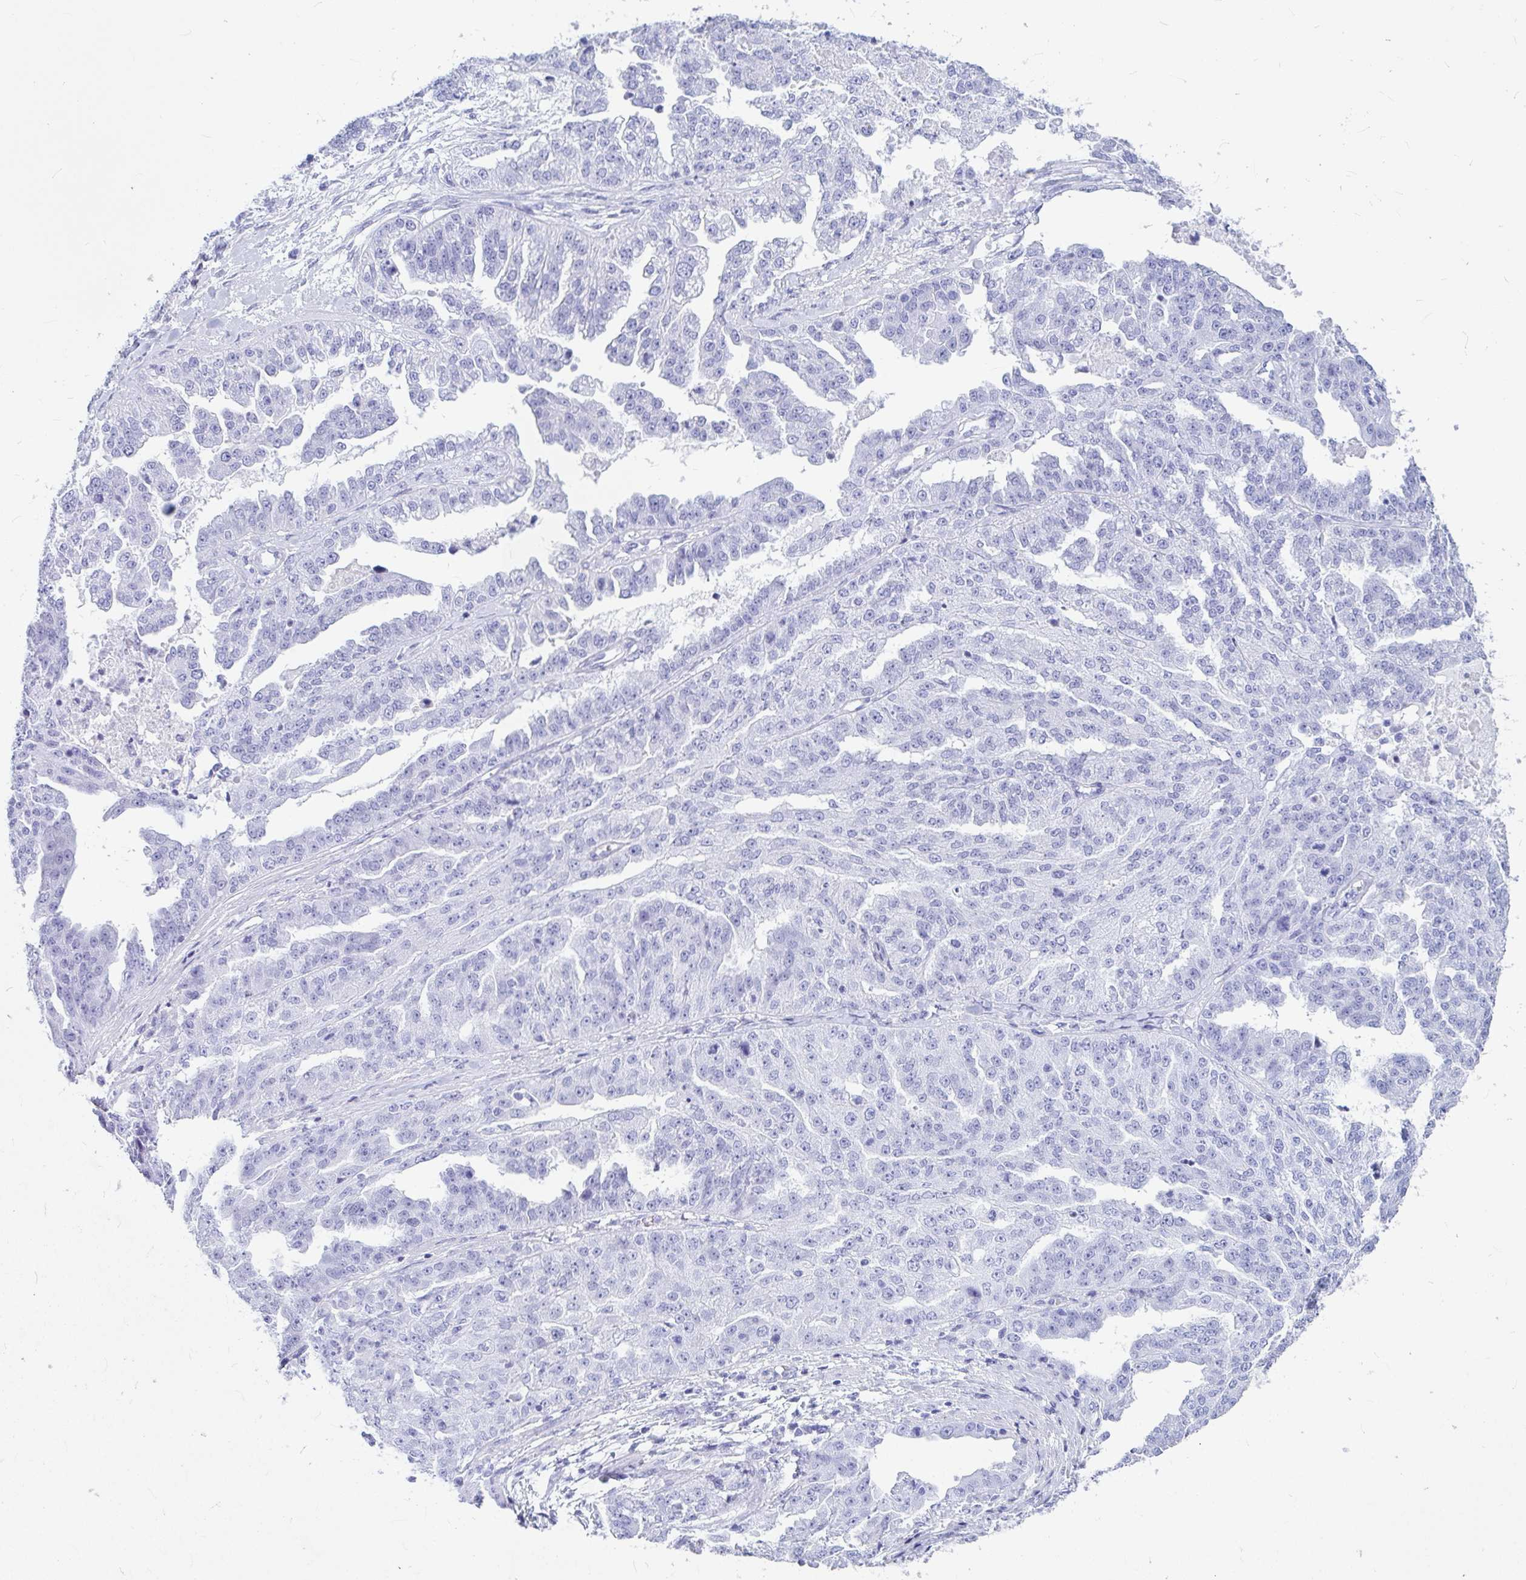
{"staining": {"intensity": "negative", "quantity": "none", "location": "none"}, "tissue": "ovarian cancer", "cell_type": "Tumor cells", "image_type": "cancer", "snomed": [{"axis": "morphology", "description": "Cystadenocarcinoma, serous, NOS"}, {"axis": "topography", "description": "Ovary"}], "caption": "High power microscopy histopathology image of an IHC histopathology image of serous cystadenocarcinoma (ovarian), revealing no significant expression in tumor cells.", "gene": "OR5J2", "patient": {"sex": "female", "age": 58}}